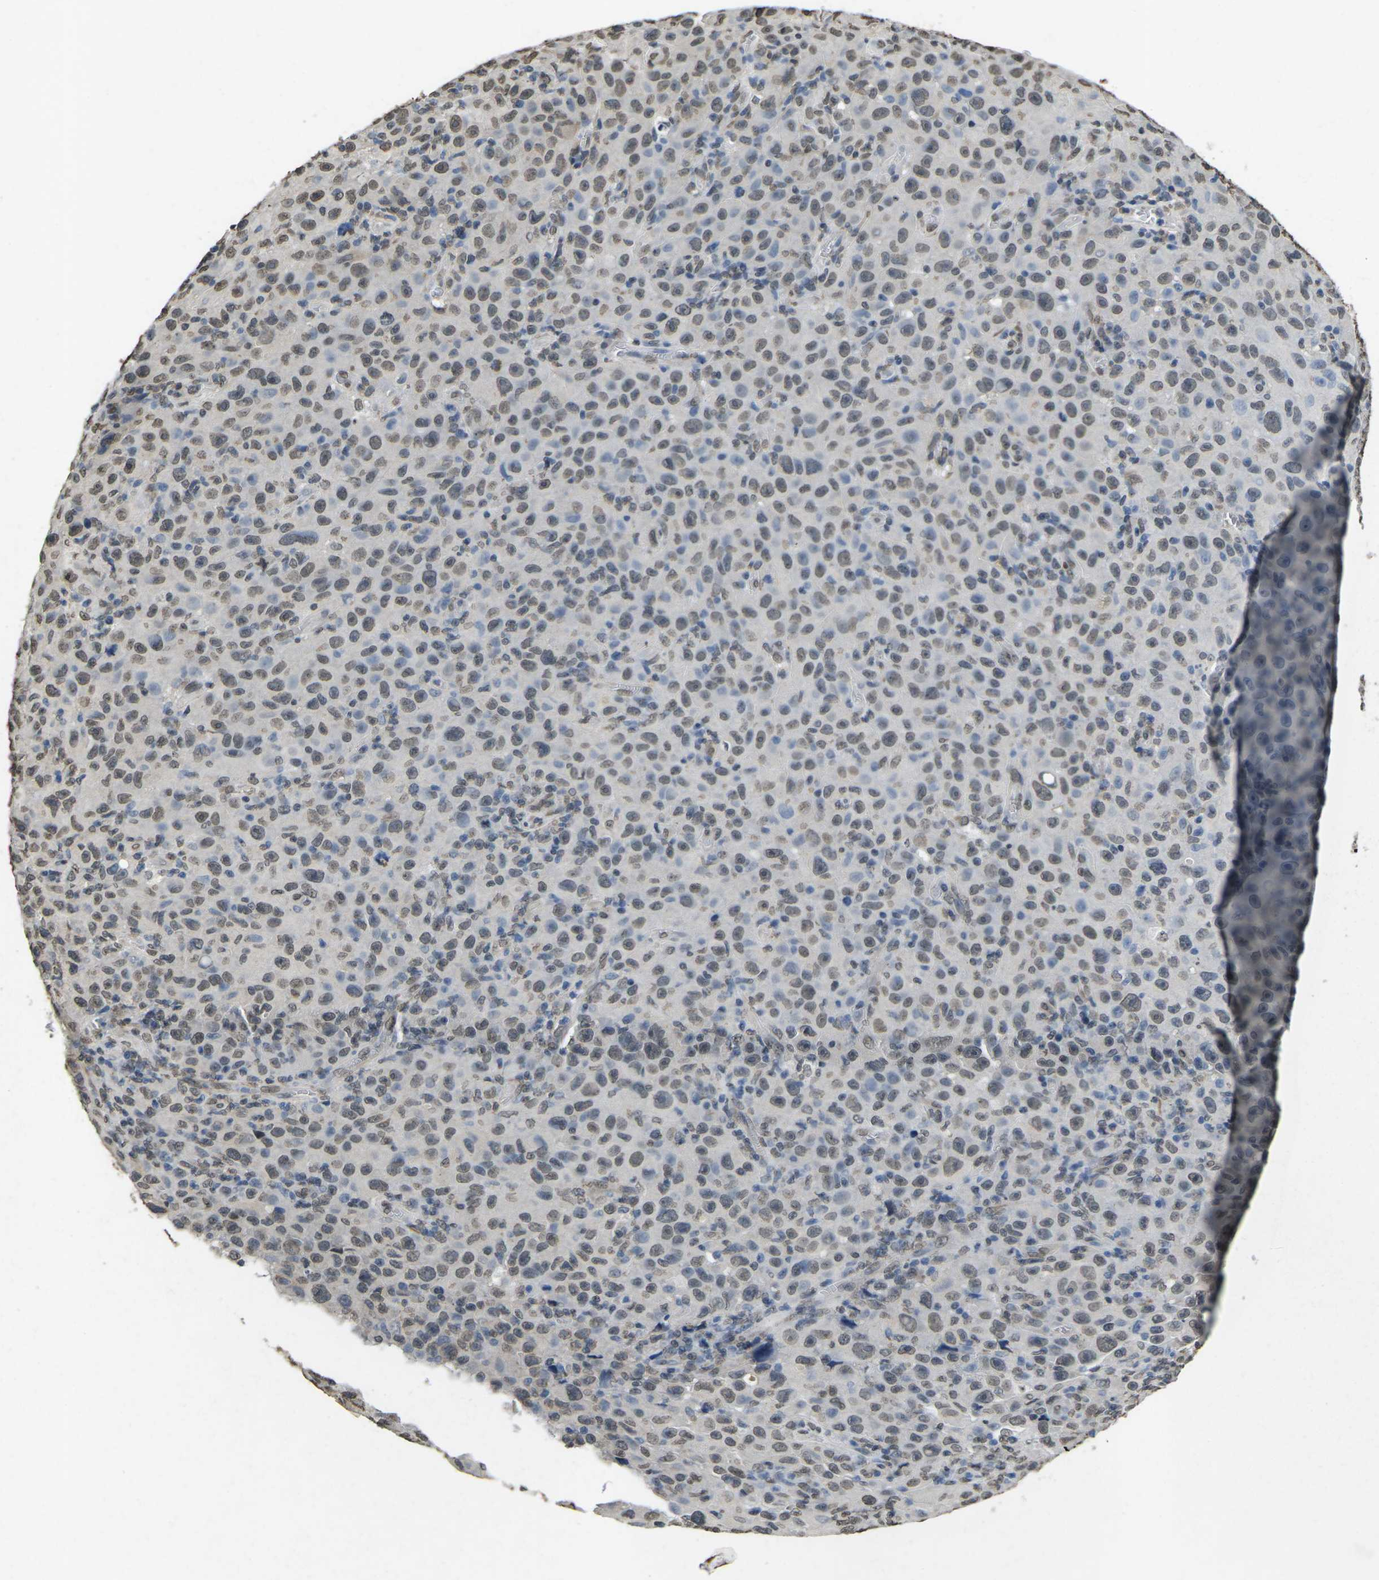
{"staining": {"intensity": "weak", "quantity": "25%-75%", "location": "nuclear"}, "tissue": "melanoma", "cell_type": "Tumor cells", "image_type": "cancer", "snomed": [{"axis": "morphology", "description": "Malignant melanoma, NOS"}, {"axis": "topography", "description": "Skin"}], "caption": "An image of human melanoma stained for a protein exhibits weak nuclear brown staining in tumor cells.", "gene": "SCNN1B", "patient": {"sex": "female", "age": 82}}